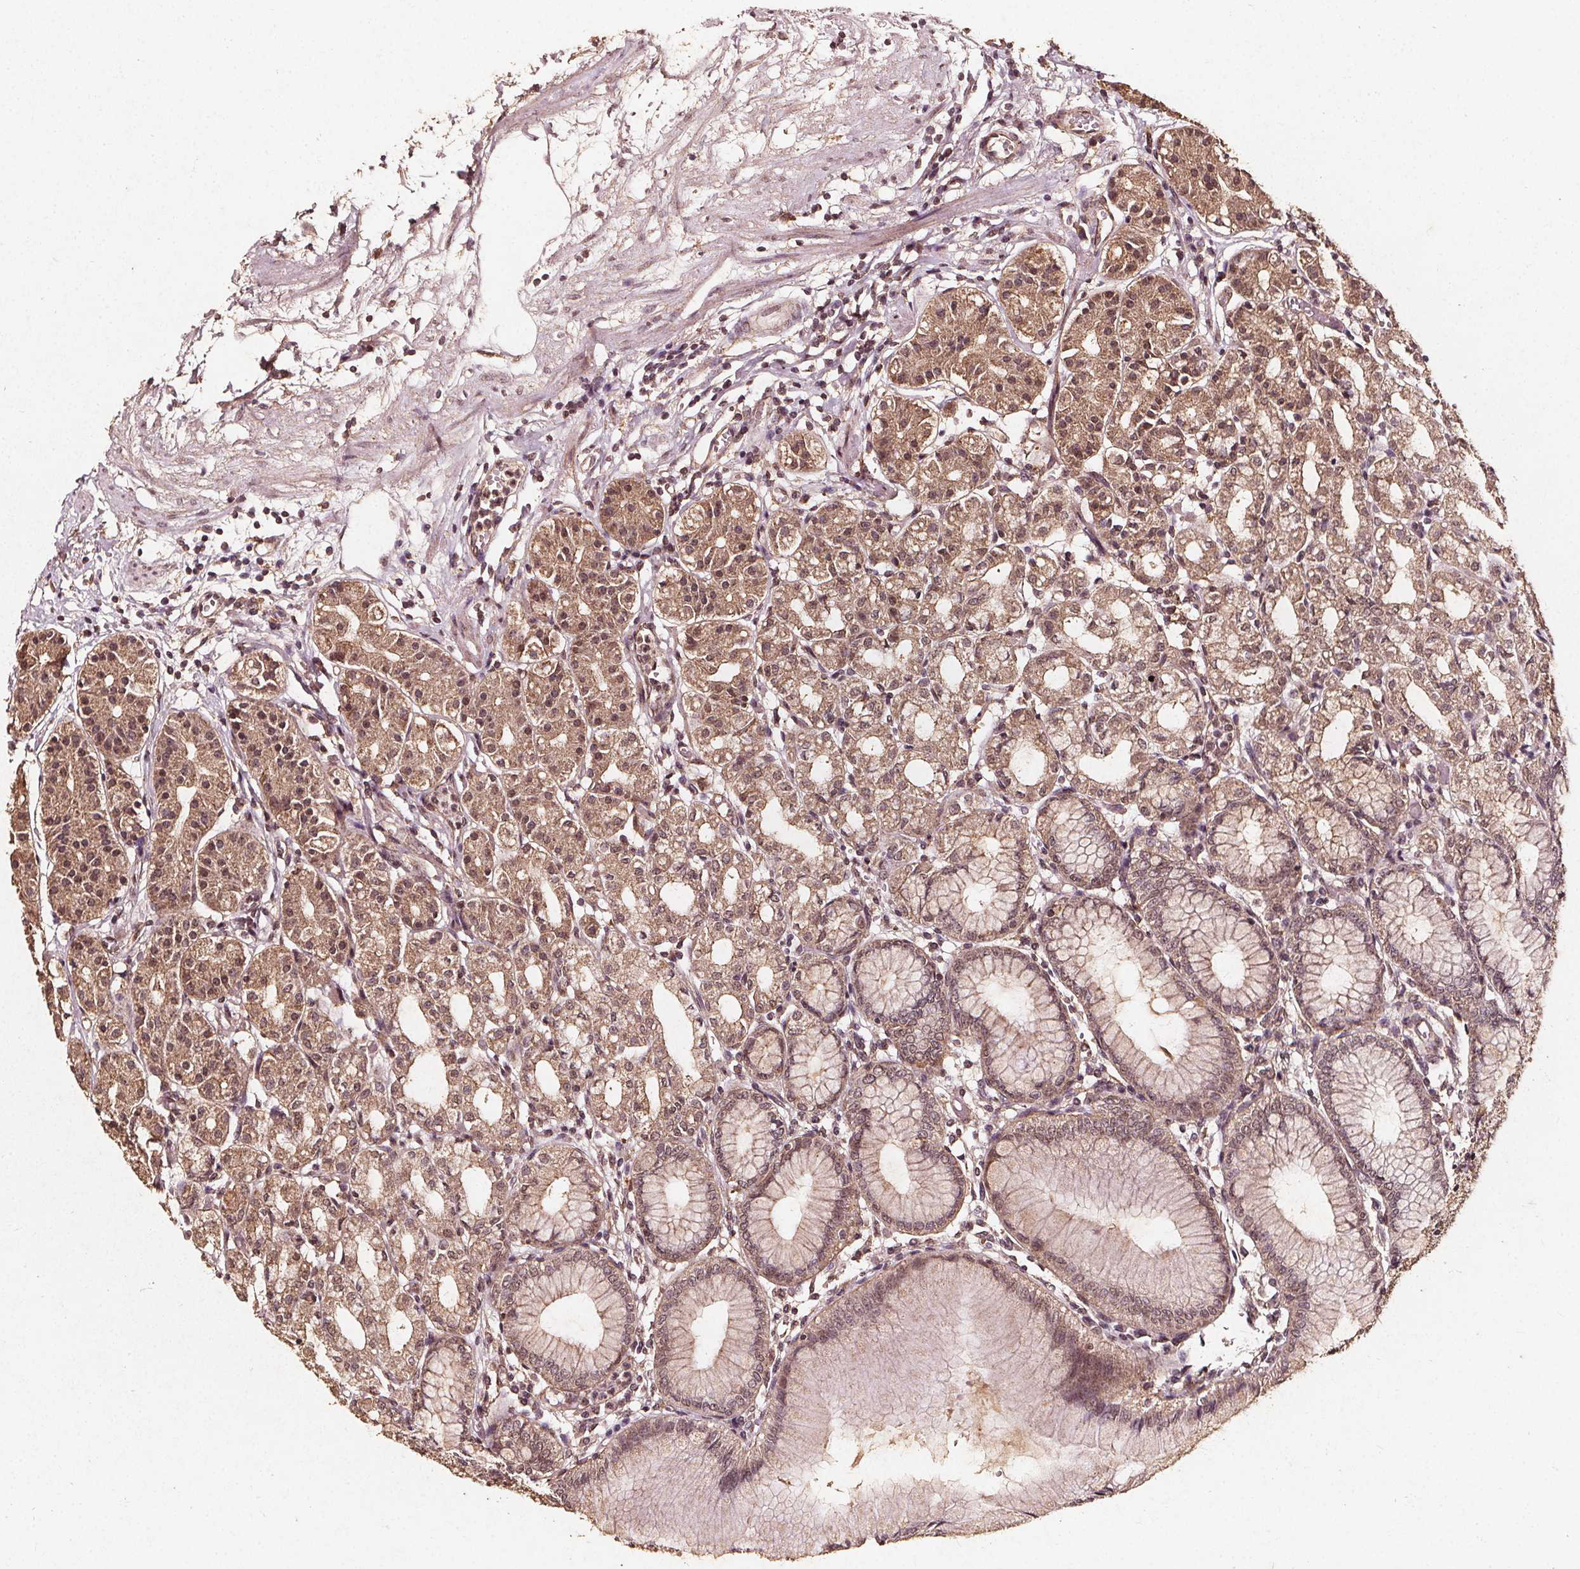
{"staining": {"intensity": "strong", "quantity": "25%-75%", "location": "cytoplasmic/membranous"}, "tissue": "stomach", "cell_type": "Glandular cells", "image_type": "normal", "snomed": [{"axis": "morphology", "description": "Normal tissue, NOS"}, {"axis": "topography", "description": "Skeletal muscle"}, {"axis": "topography", "description": "Stomach"}], "caption": "IHC micrograph of normal stomach: stomach stained using immunohistochemistry displays high levels of strong protein expression localized specifically in the cytoplasmic/membranous of glandular cells, appearing as a cytoplasmic/membranous brown color.", "gene": "ABCA1", "patient": {"sex": "female", "age": 57}}